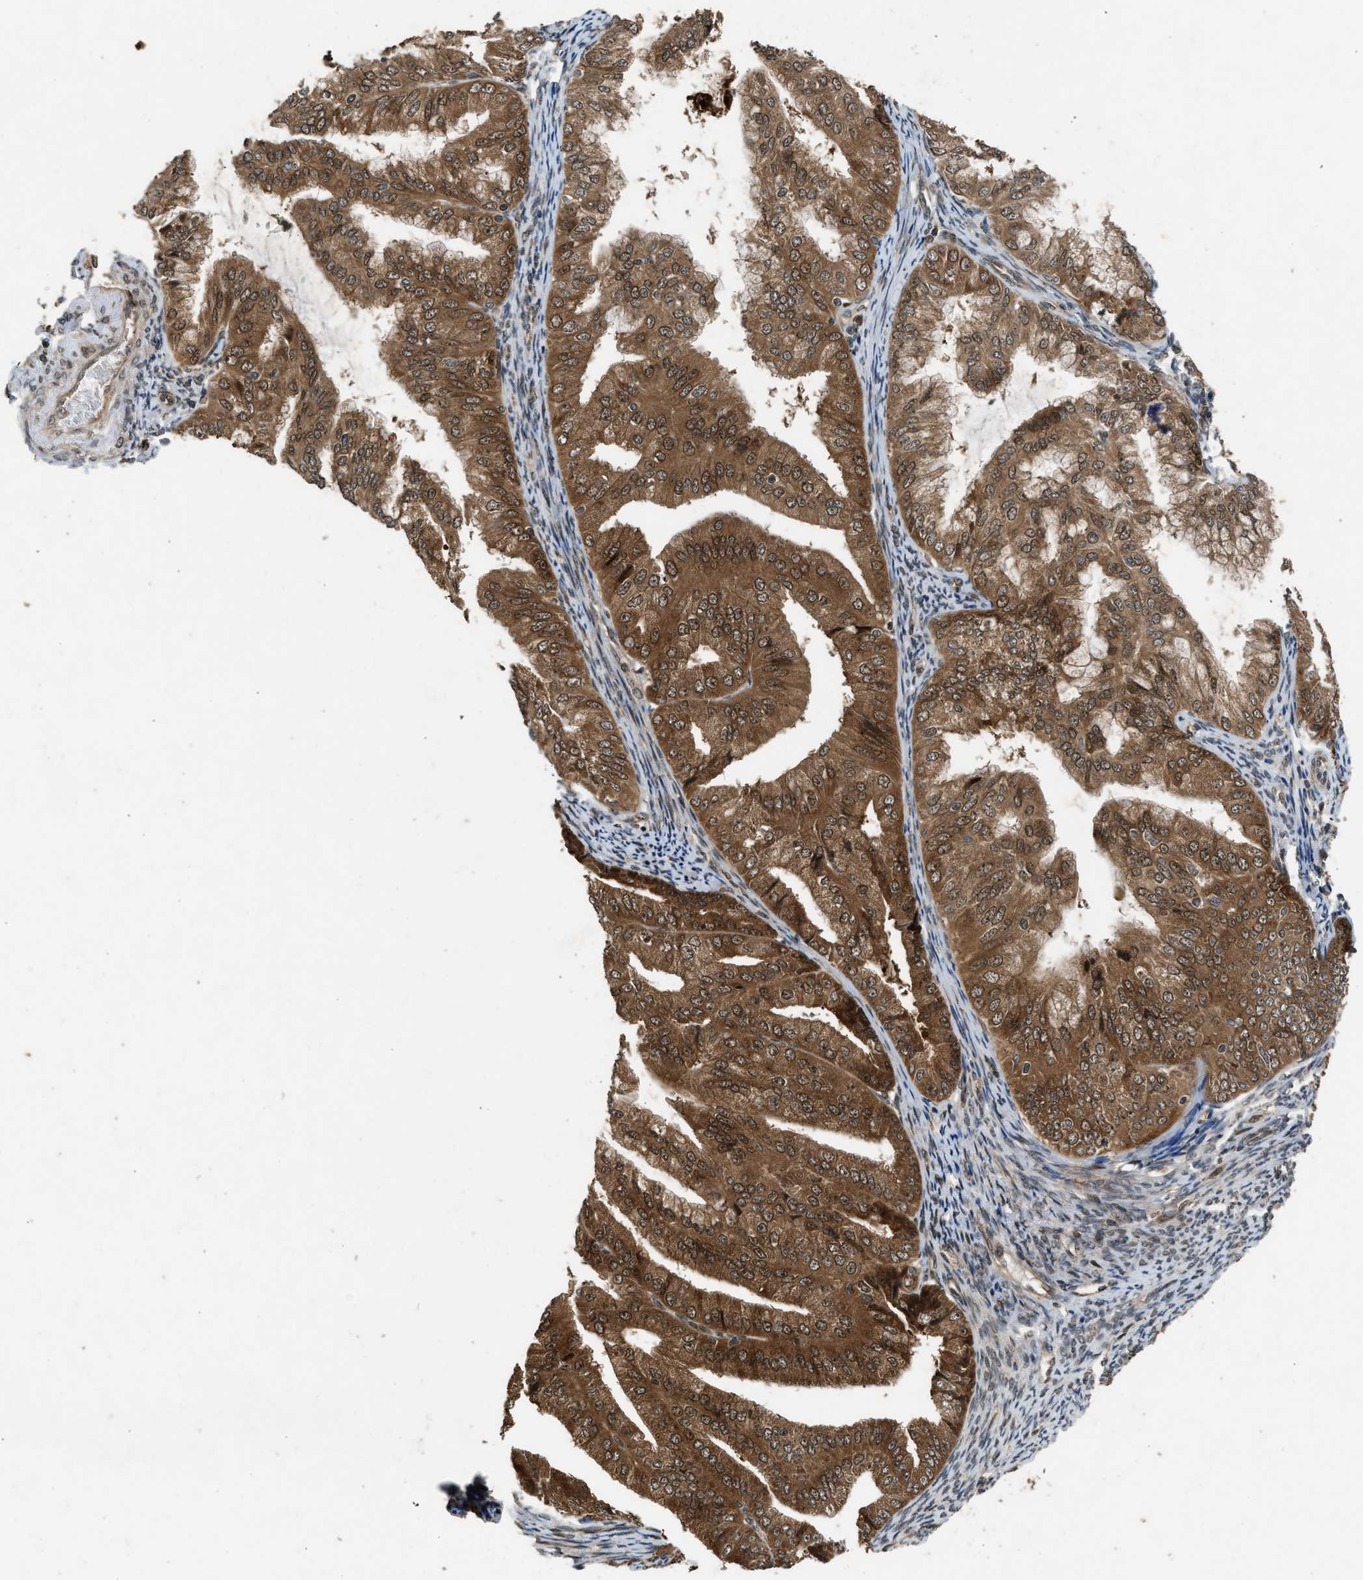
{"staining": {"intensity": "strong", "quantity": ">75%", "location": "cytoplasmic/membranous"}, "tissue": "endometrial cancer", "cell_type": "Tumor cells", "image_type": "cancer", "snomed": [{"axis": "morphology", "description": "Adenocarcinoma, NOS"}, {"axis": "topography", "description": "Endometrium"}], "caption": "This photomicrograph reveals endometrial cancer stained with IHC to label a protein in brown. The cytoplasmic/membranous of tumor cells show strong positivity for the protein. Nuclei are counter-stained blue.", "gene": "TXNL1", "patient": {"sex": "female", "age": 63}}